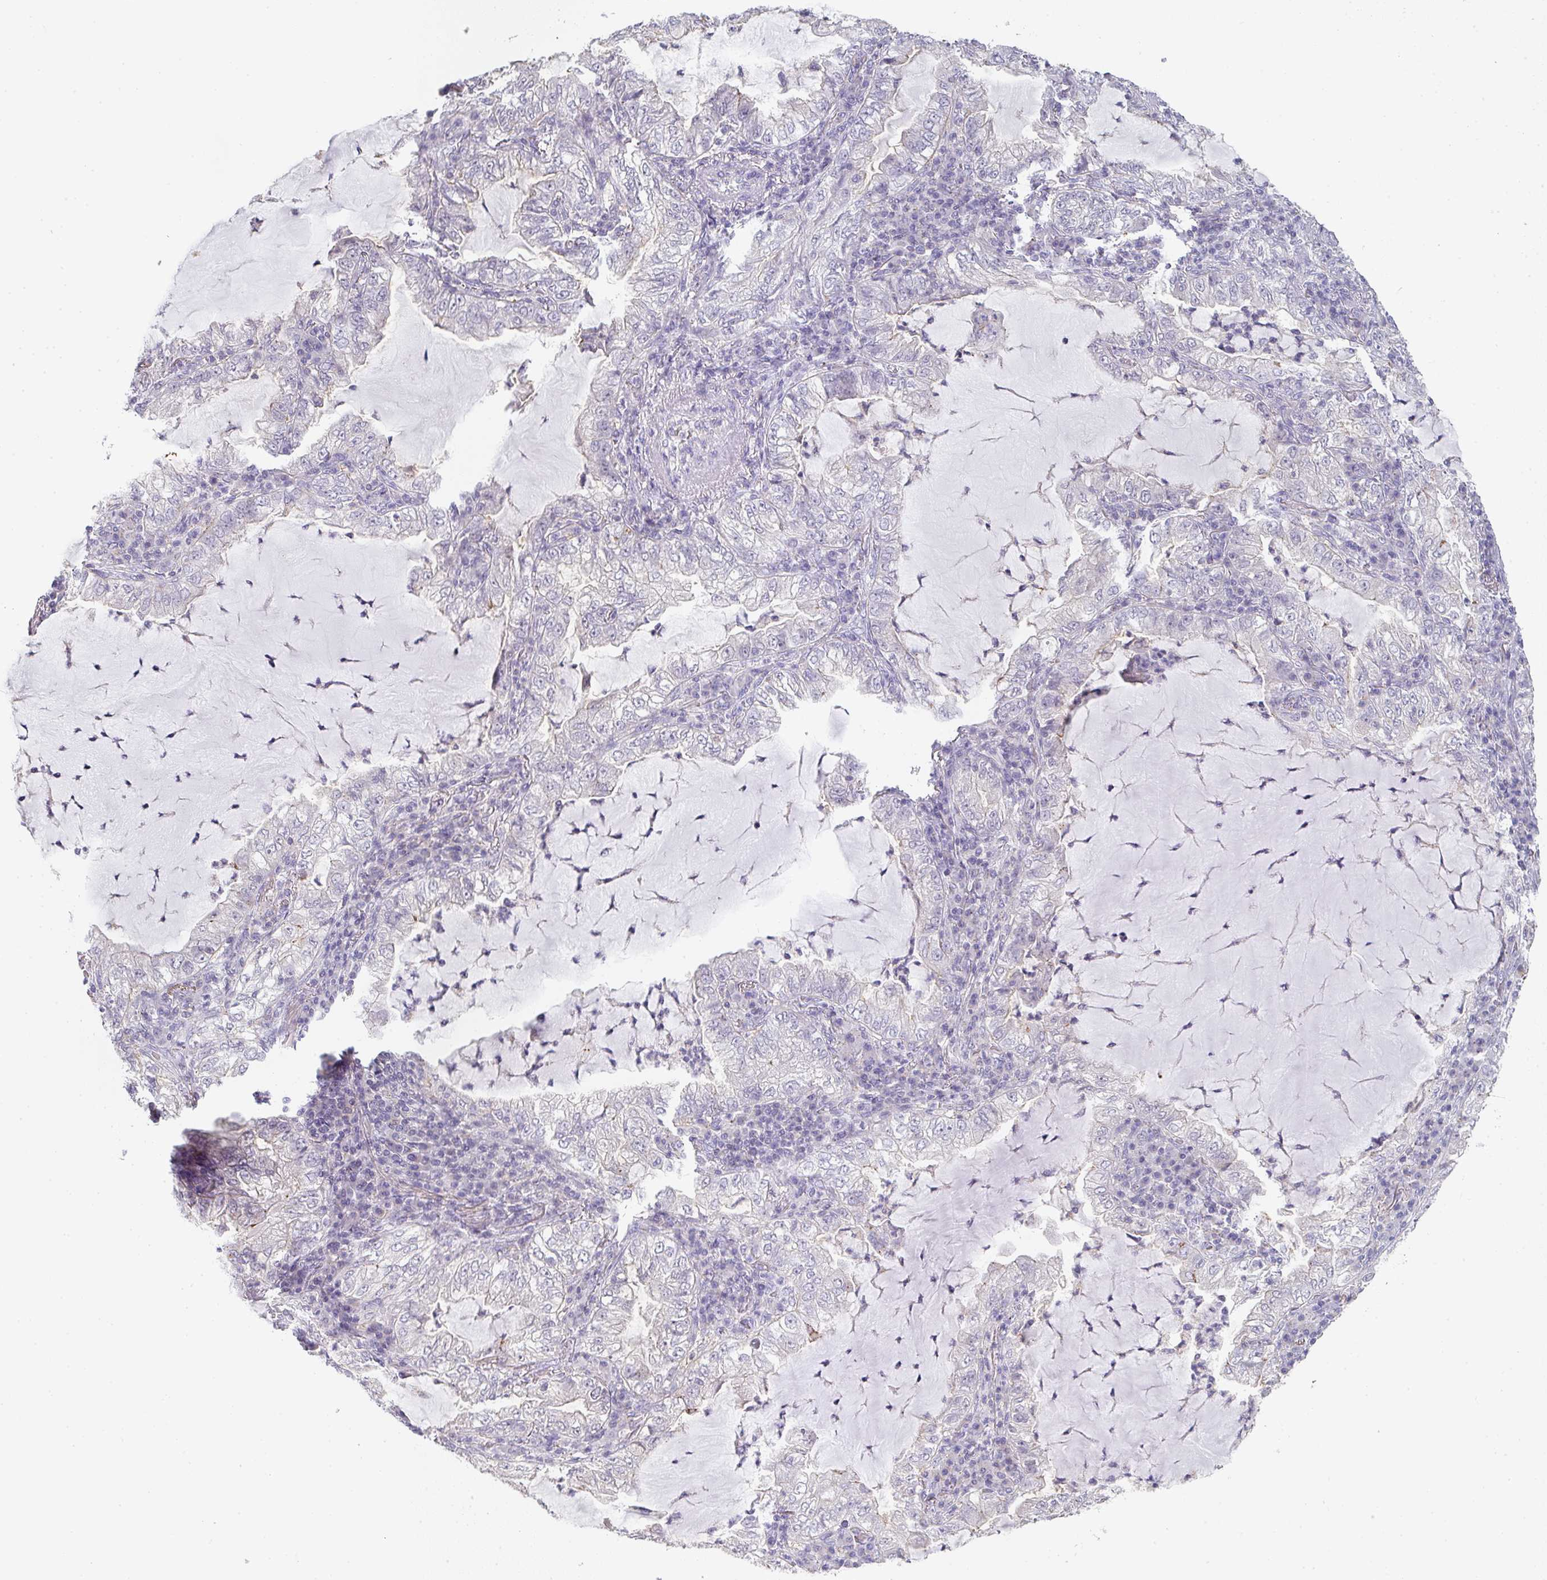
{"staining": {"intensity": "negative", "quantity": "none", "location": "none"}, "tissue": "lung cancer", "cell_type": "Tumor cells", "image_type": "cancer", "snomed": [{"axis": "morphology", "description": "Adenocarcinoma, NOS"}, {"axis": "topography", "description": "Lung"}], "caption": "Immunohistochemical staining of lung cancer (adenocarcinoma) displays no significant expression in tumor cells.", "gene": "CHMP5", "patient": {"sex": "female", "age": 73}}